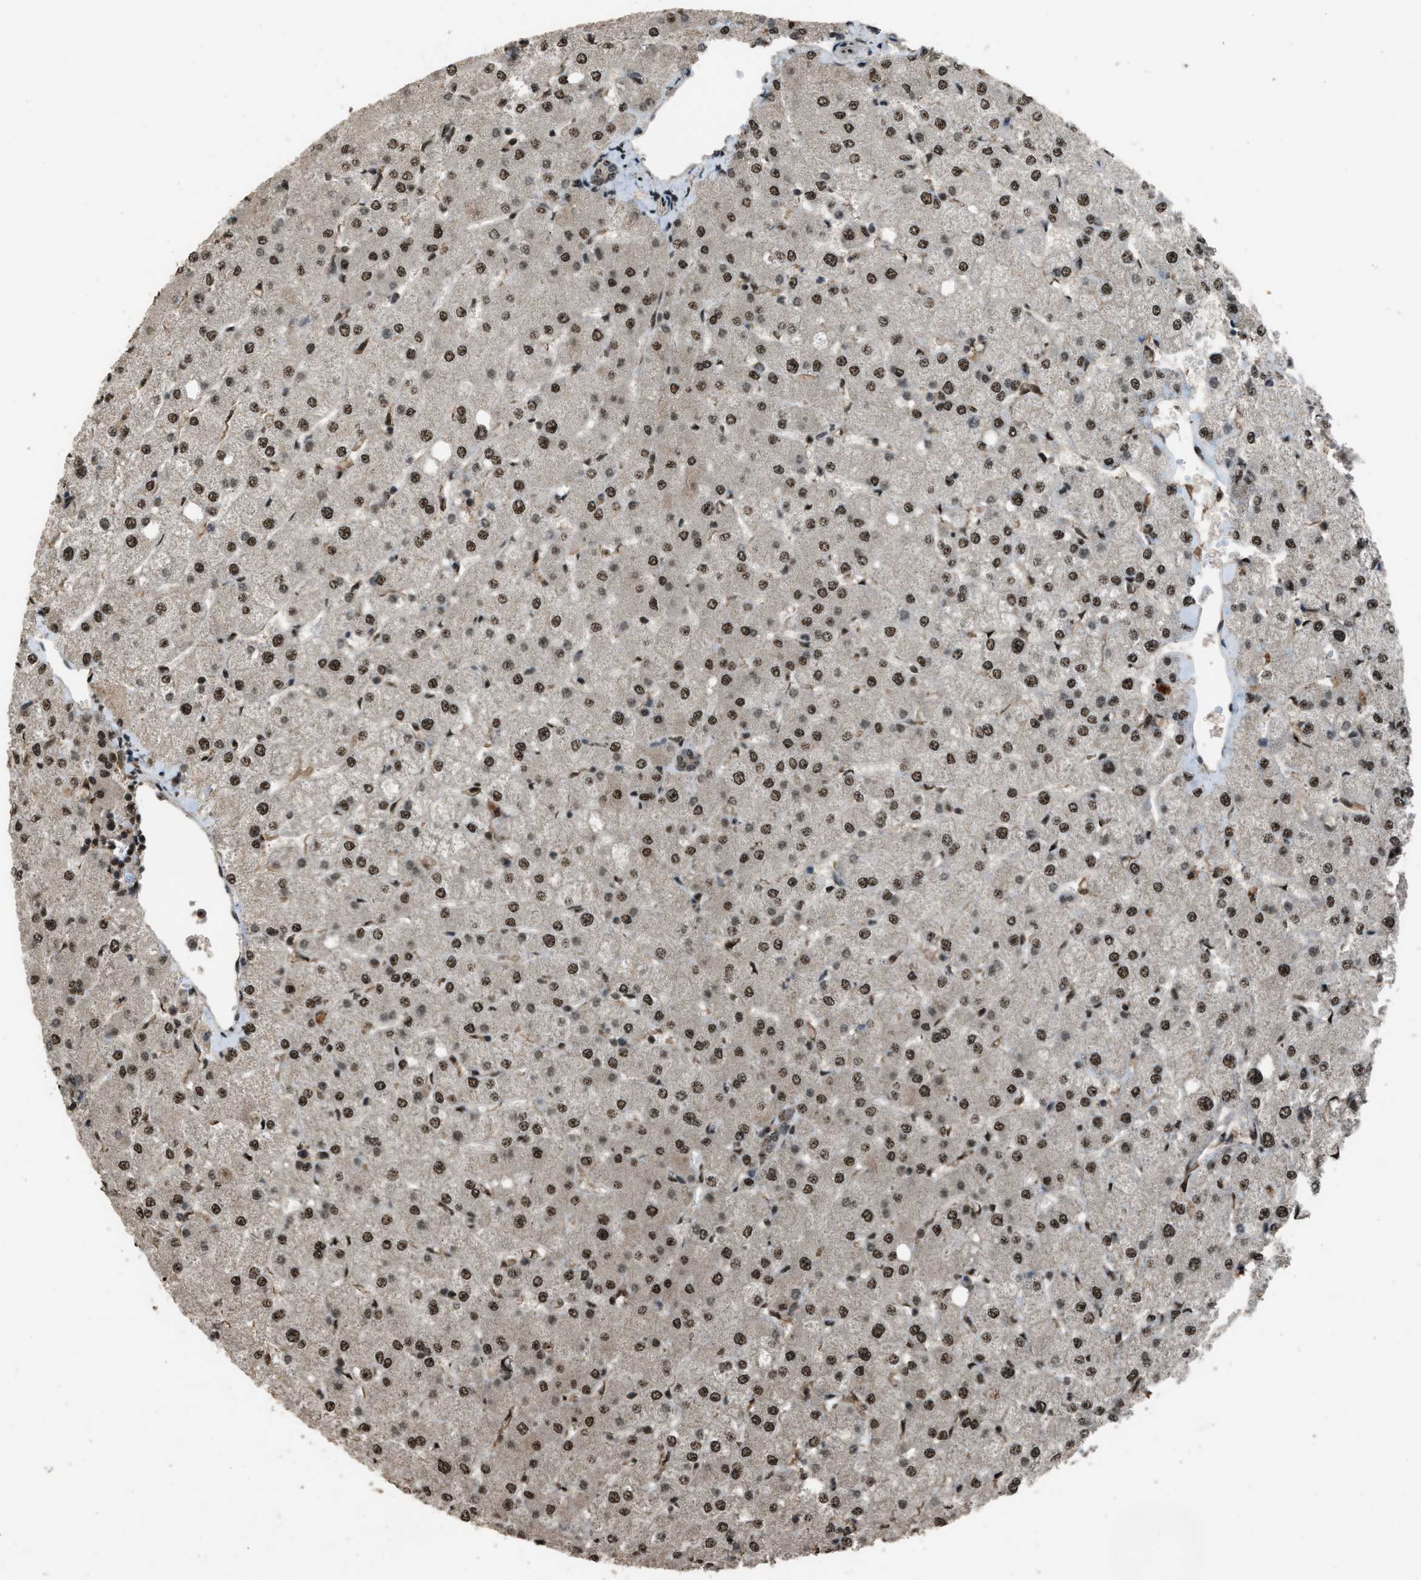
{"staining": {"intensity": "weak", "quantity": ">75%", "location": "nuclear"}, "tissue": "liver", "cell_type": "Cholangiocytes", "image_type": "normal", "snomed": [{"axis": "morphology", "description": "Normal tissue, NOS"}, {"axis": "topography", "description": "Liver"}], "caption": "Cholangiocytes display weak nuclear expression in approximately >75% of cells in unremarkable liver. (DAB (3,3'-diaminobenzidine) IHC with brightfield microscopy, high magnification).", "gene": "SERTAD2", "patient": {"sex": "female", "age": 54}}